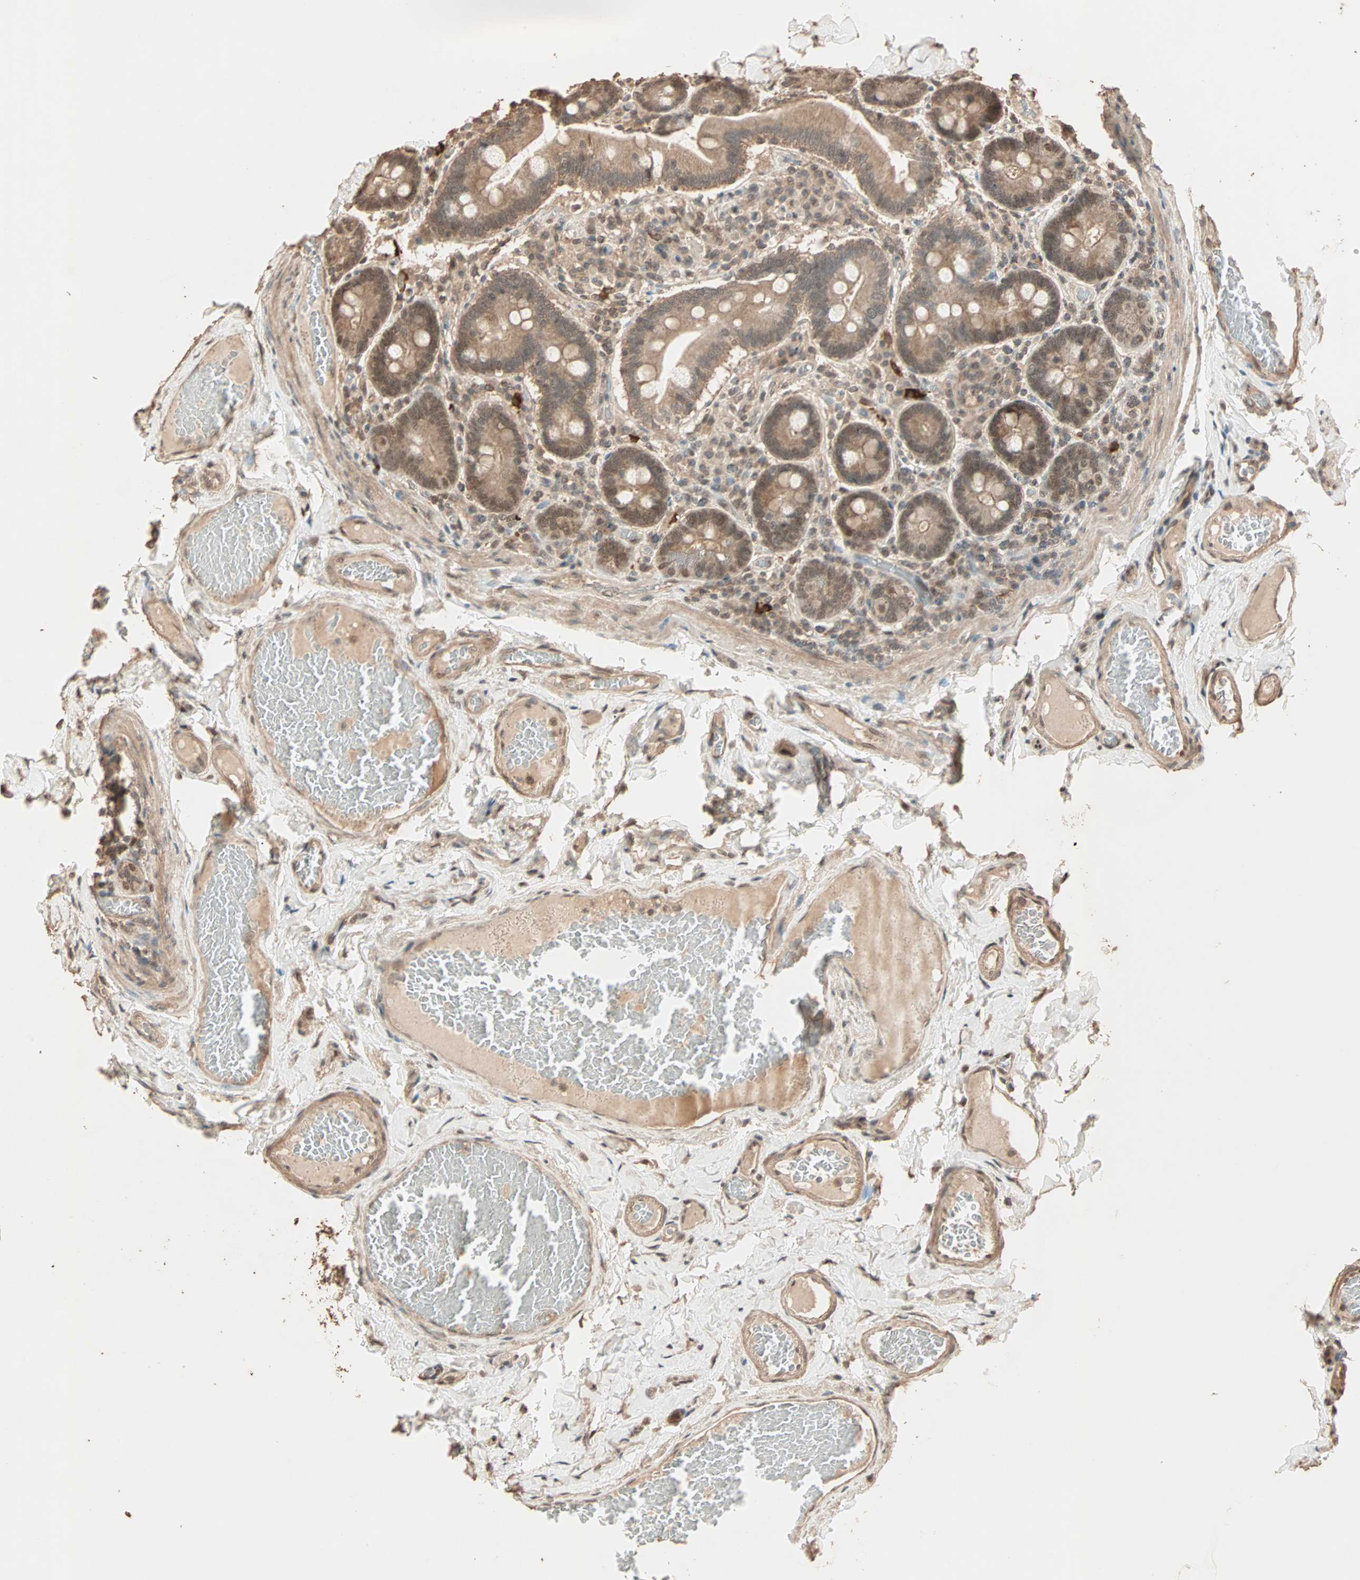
{"staining": {"intensity": "moderate", "quantity": ">75%", "location": "cytoplasmic/membranous,nuclear"}, "tissue": "duodenum", "cell_type": "Glandular cells", "image_type": "normal", "snomed": [{"axis": "morphology", "description": "Normal tissue, NOS"}, {"axis": "topography", "description": "Duodenum"}], "caption": "Protein staining reveals moderate cytoplasmic/membranous,nuclear staining in about >75% of glandular cells in unremarkable duodenum.", "gene": "ZBTB33", "patient": {"sex": "male", "age": 66}}